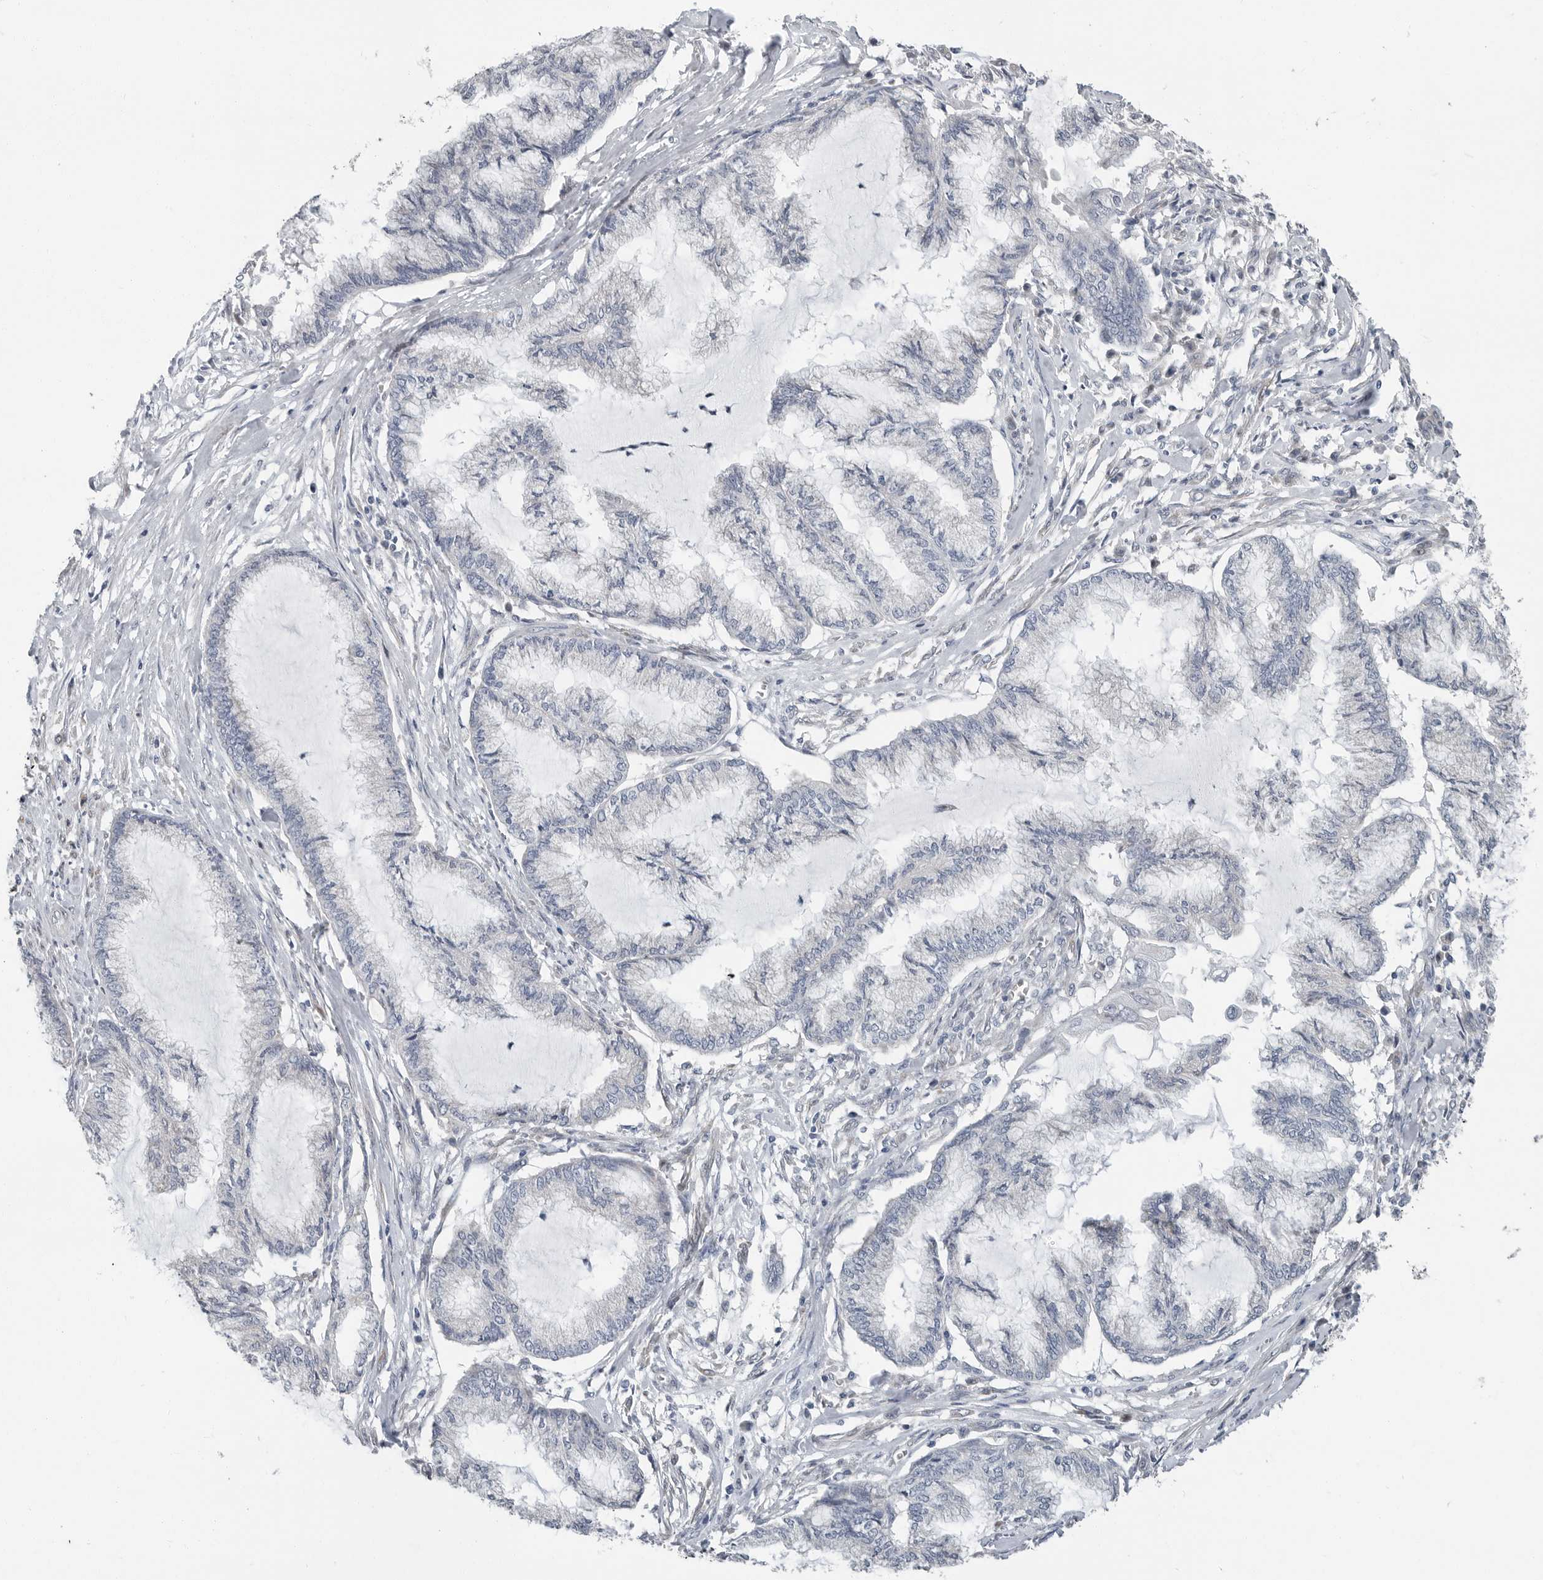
{"staining": {"intensity": "negative", "quantity": "none", "location": "none"}, "tissue": "endometrial cancer", "cell_type": "Tumor cells", "image_type": "cancer", "snomed": [{"axis": "morphology", "description": "Adenocarcinoma, NOS"}, {"axis": "topography", "description": "Endometrium"}], "caption": "Endometrial adenocarcinoma stained for a protein using IHC shows no staining tumor cells.", "gene": "PLN", "patient": {"sex": "female", "age": 86}}